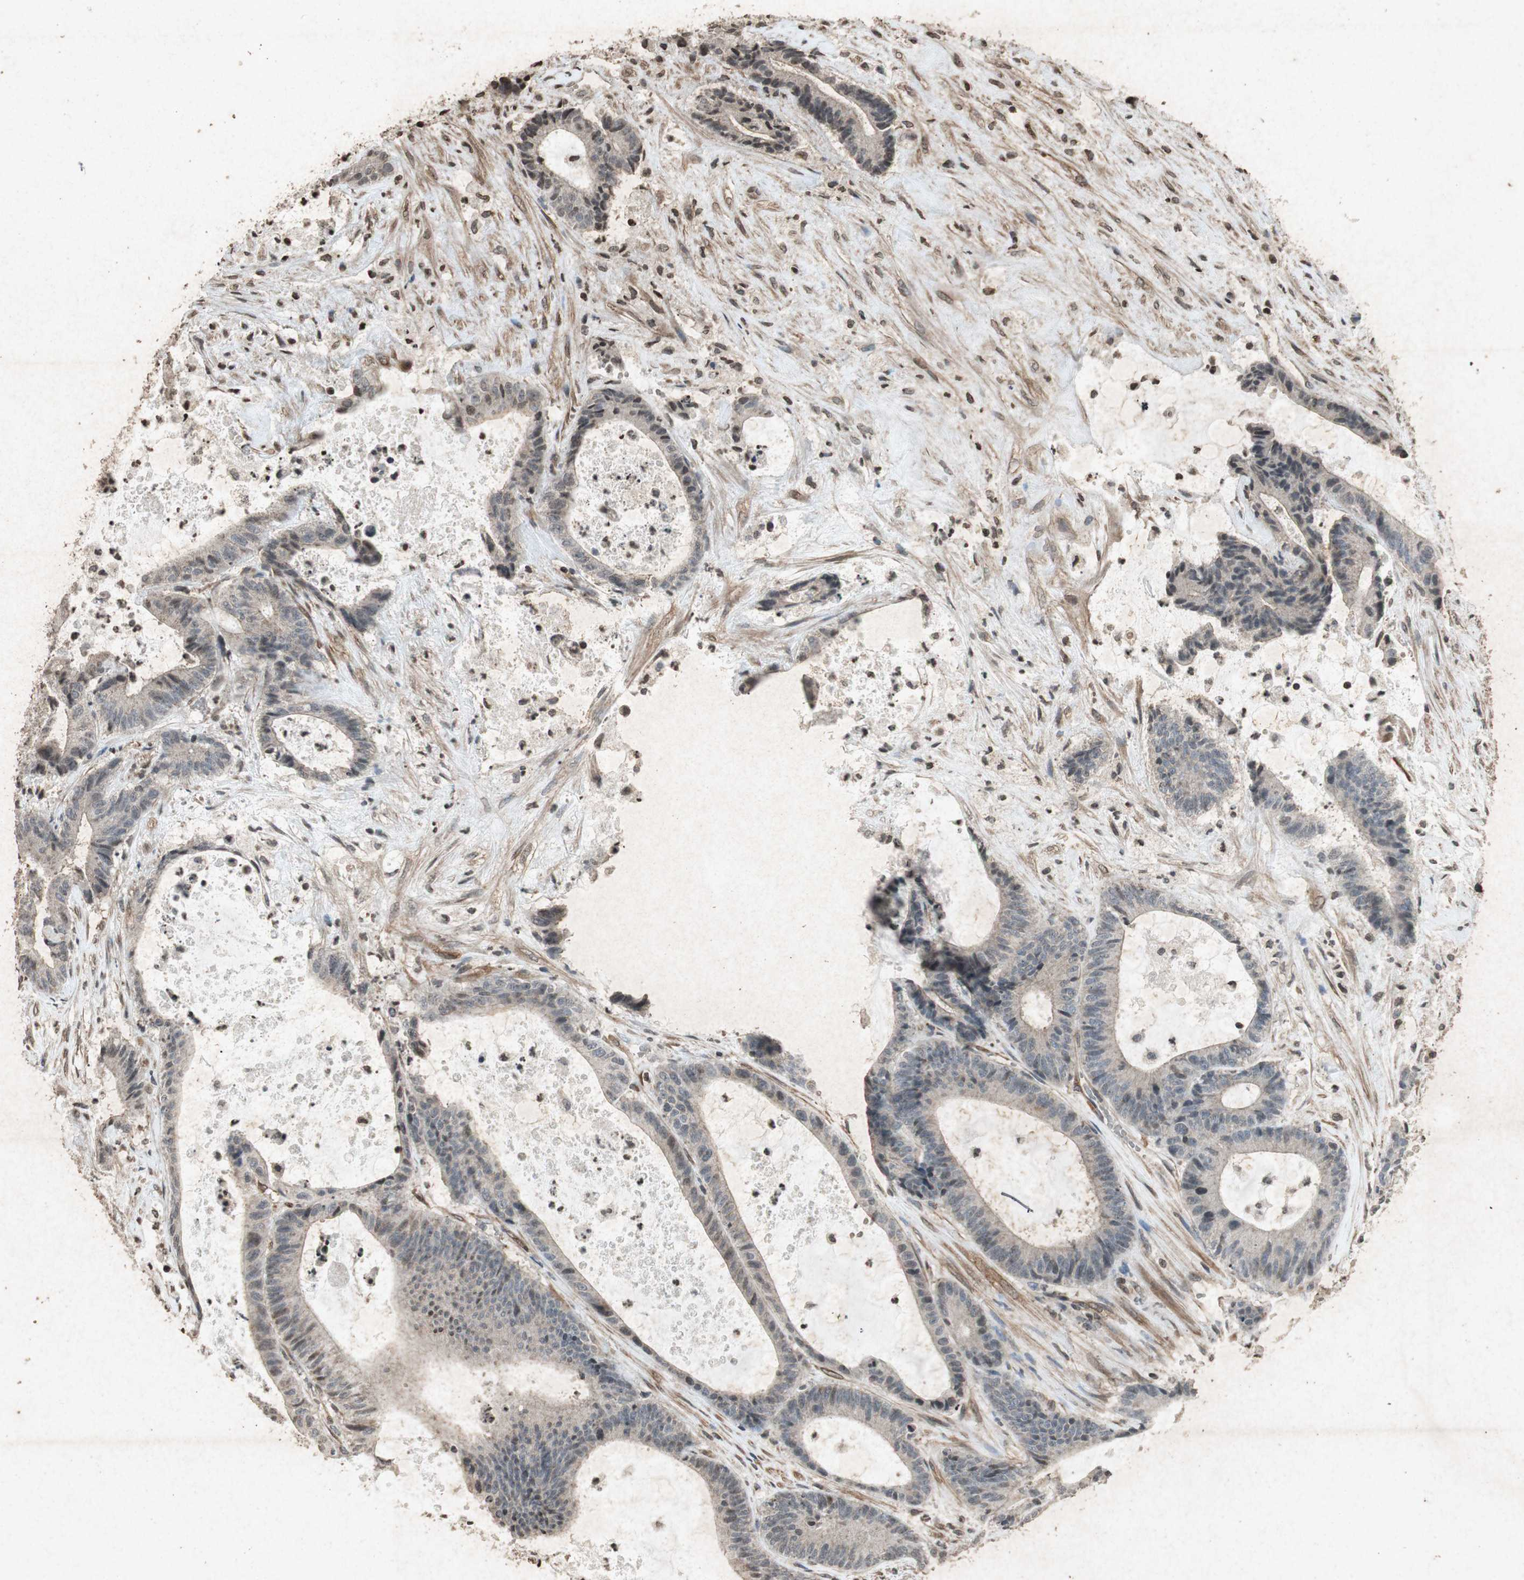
{"staining": {"intensity": "weak", "quantity": ">75%", "location": "cytoplasmic/membranous"}, "tissue": "colorectal cancer", "cell_type": "Tumor cells", "image_type": "cancer", "snomed": [{"axis": "morphology", "description": "Adenocarcinoma, NOS"}, {"axis": "topography", "description": "Colon"}], "caption": "DAB (3,3'-diaminobenzidine) immunohistochemical staining of adenocarcinoma (colorectal) exhibits weak cytoplasmic/membranous protein staining in about >75% of tumor cells. The staining is performed using DAB brown chromogen to label protein expression. The nuclei are counter-stained blue using hematoxylin.", "gene": "PRKG1", "patient": {"sex": "female", "age": 84}}